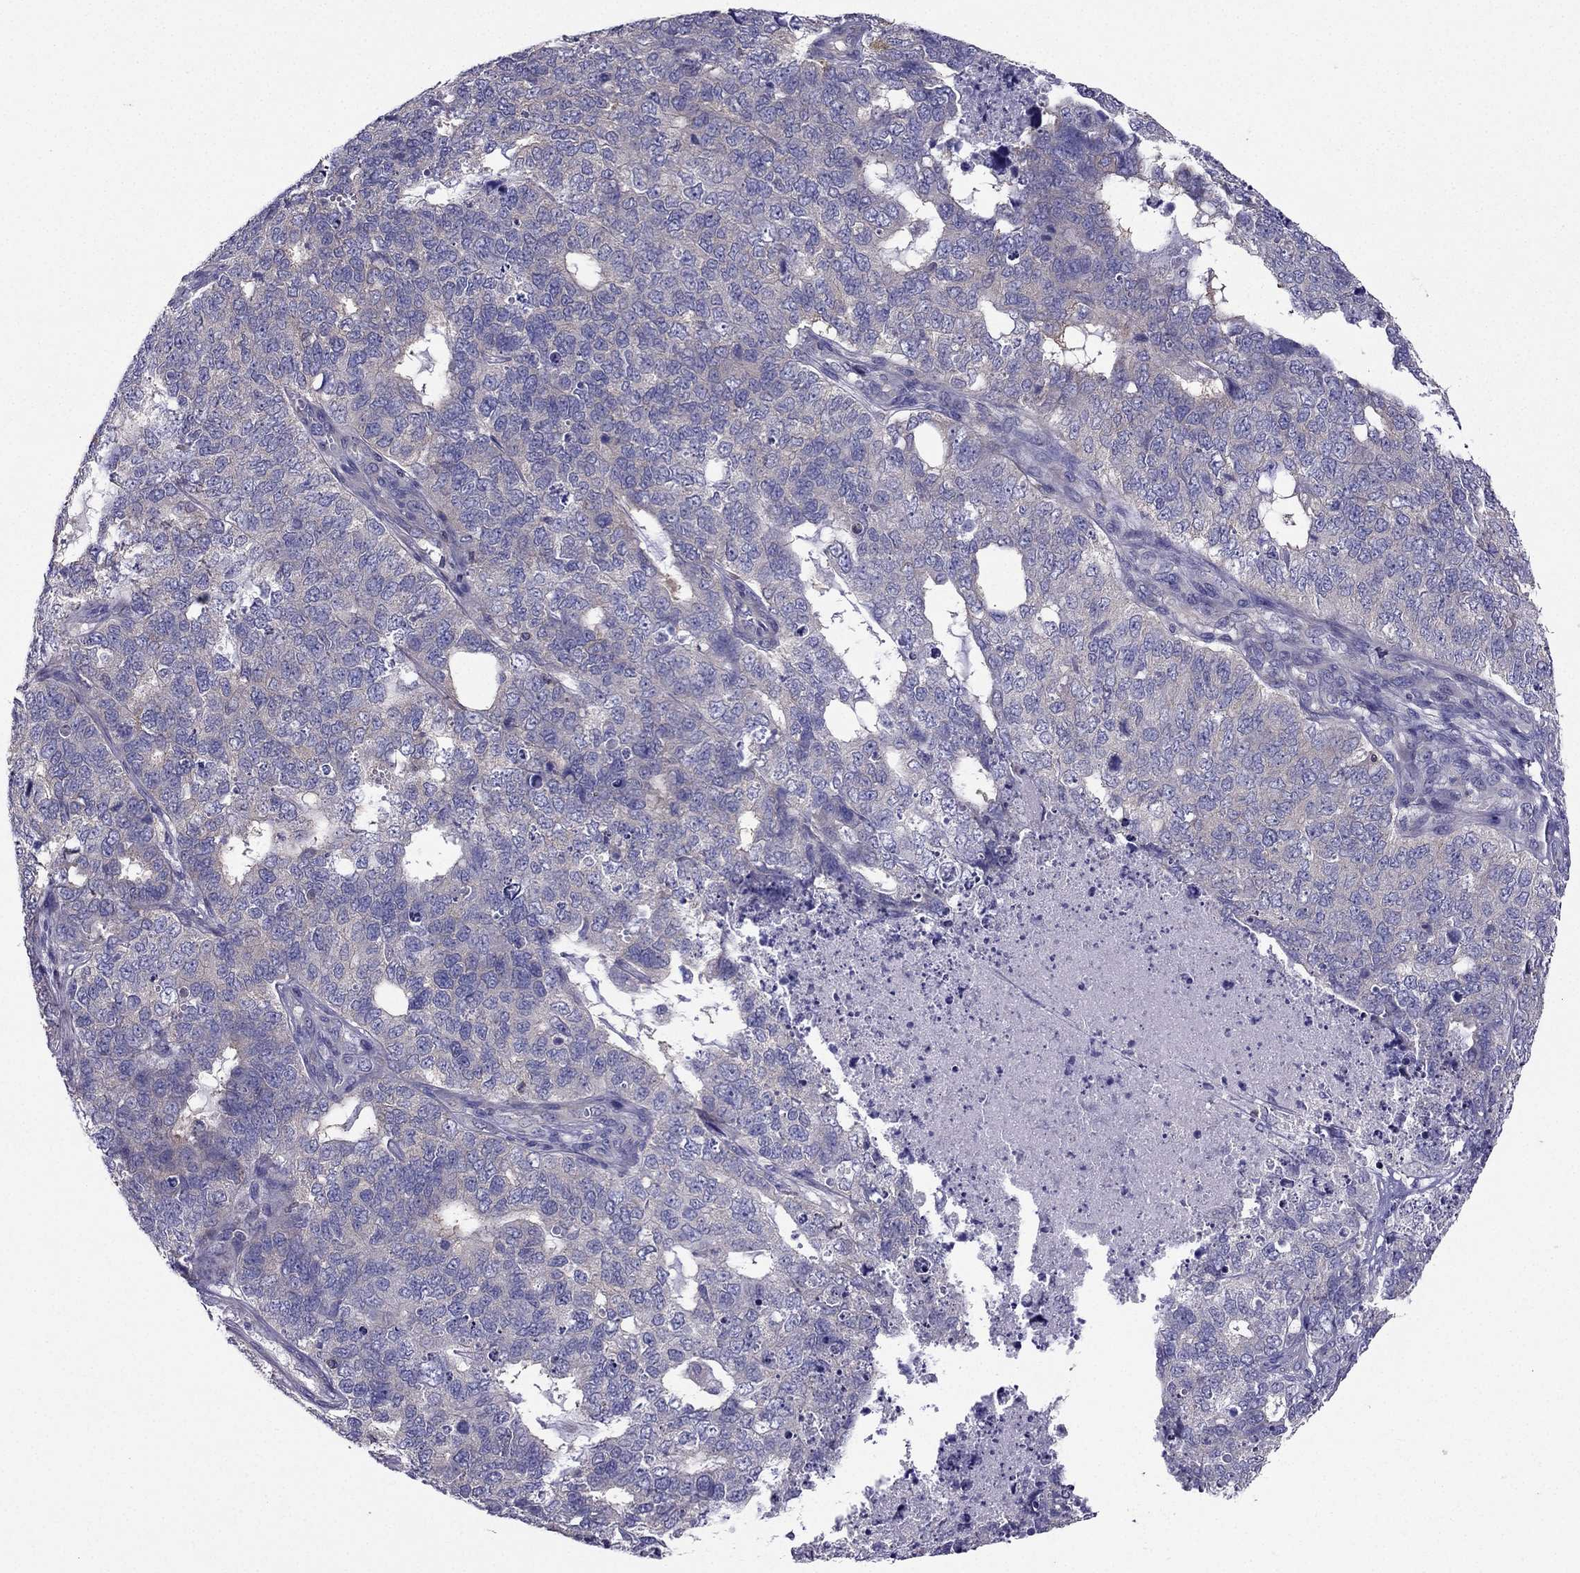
{"staining": {"intensity": "weak", "quantity": "<25%", "location": "cytoplasmic/membranous"}, "tissue": "cervical cancer", "cell_type": "Tumor cells", "image_type": "cancer", "snomed": [{"axis": "morphology", "description": "Squamous cell carcinoma, NOS"}, {"axis": "topography", "description": "Cervix"}], "caption": "The micrograph exhibits no staining of tumor cells in cervical cancer.", "gene": "AAK1", "patient": {"sex": "female", "age": 63}}